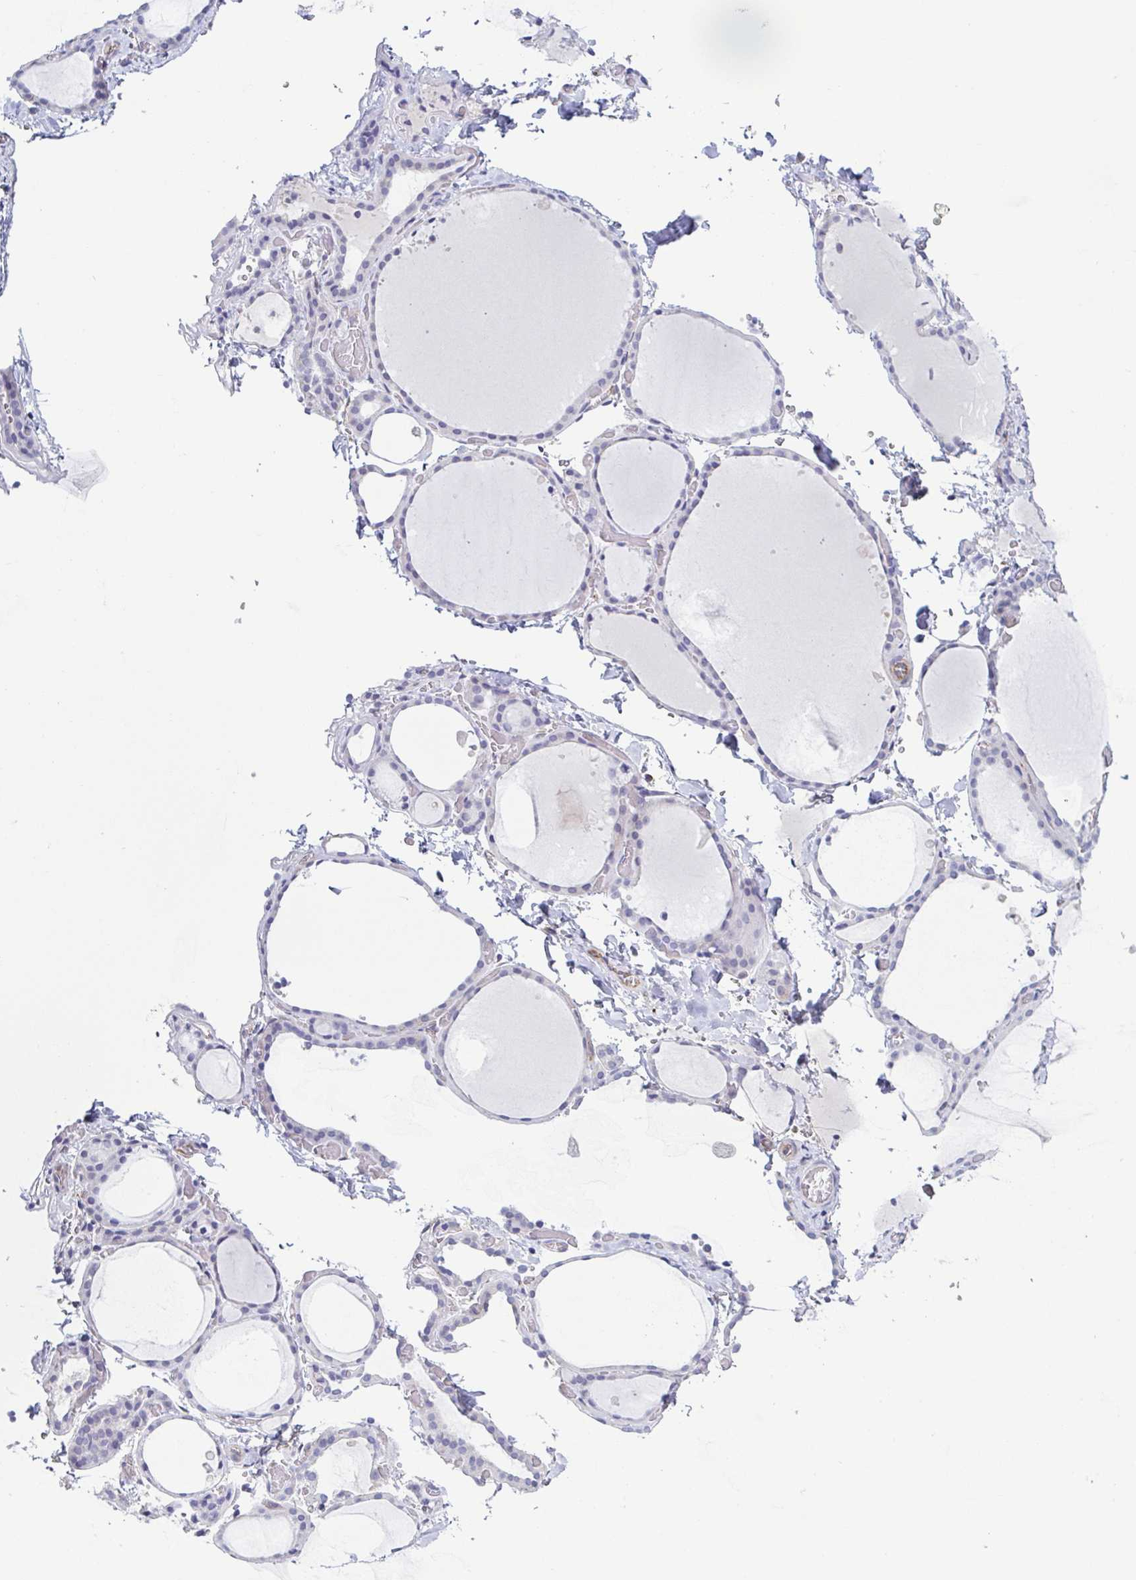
{"staining": {"intensity": "negative", "quantity": "none", "location": "none"}, "tissue": "thyroid gland", "cell_type": "Glandular cells", "image_type": "normal", "snomed": [{"axis": "morphology", "description": "Normal tissue, NOS"}, {"axis": "topography", "description": "Thyroid gland"}], "caption": "This is an immunohistochemistry photomicrograph of unremarkable thyroid gland. There is no staining in glandular cells.", "gene": "COL17A1", "patient": {"sex": "female", "age": 36}}